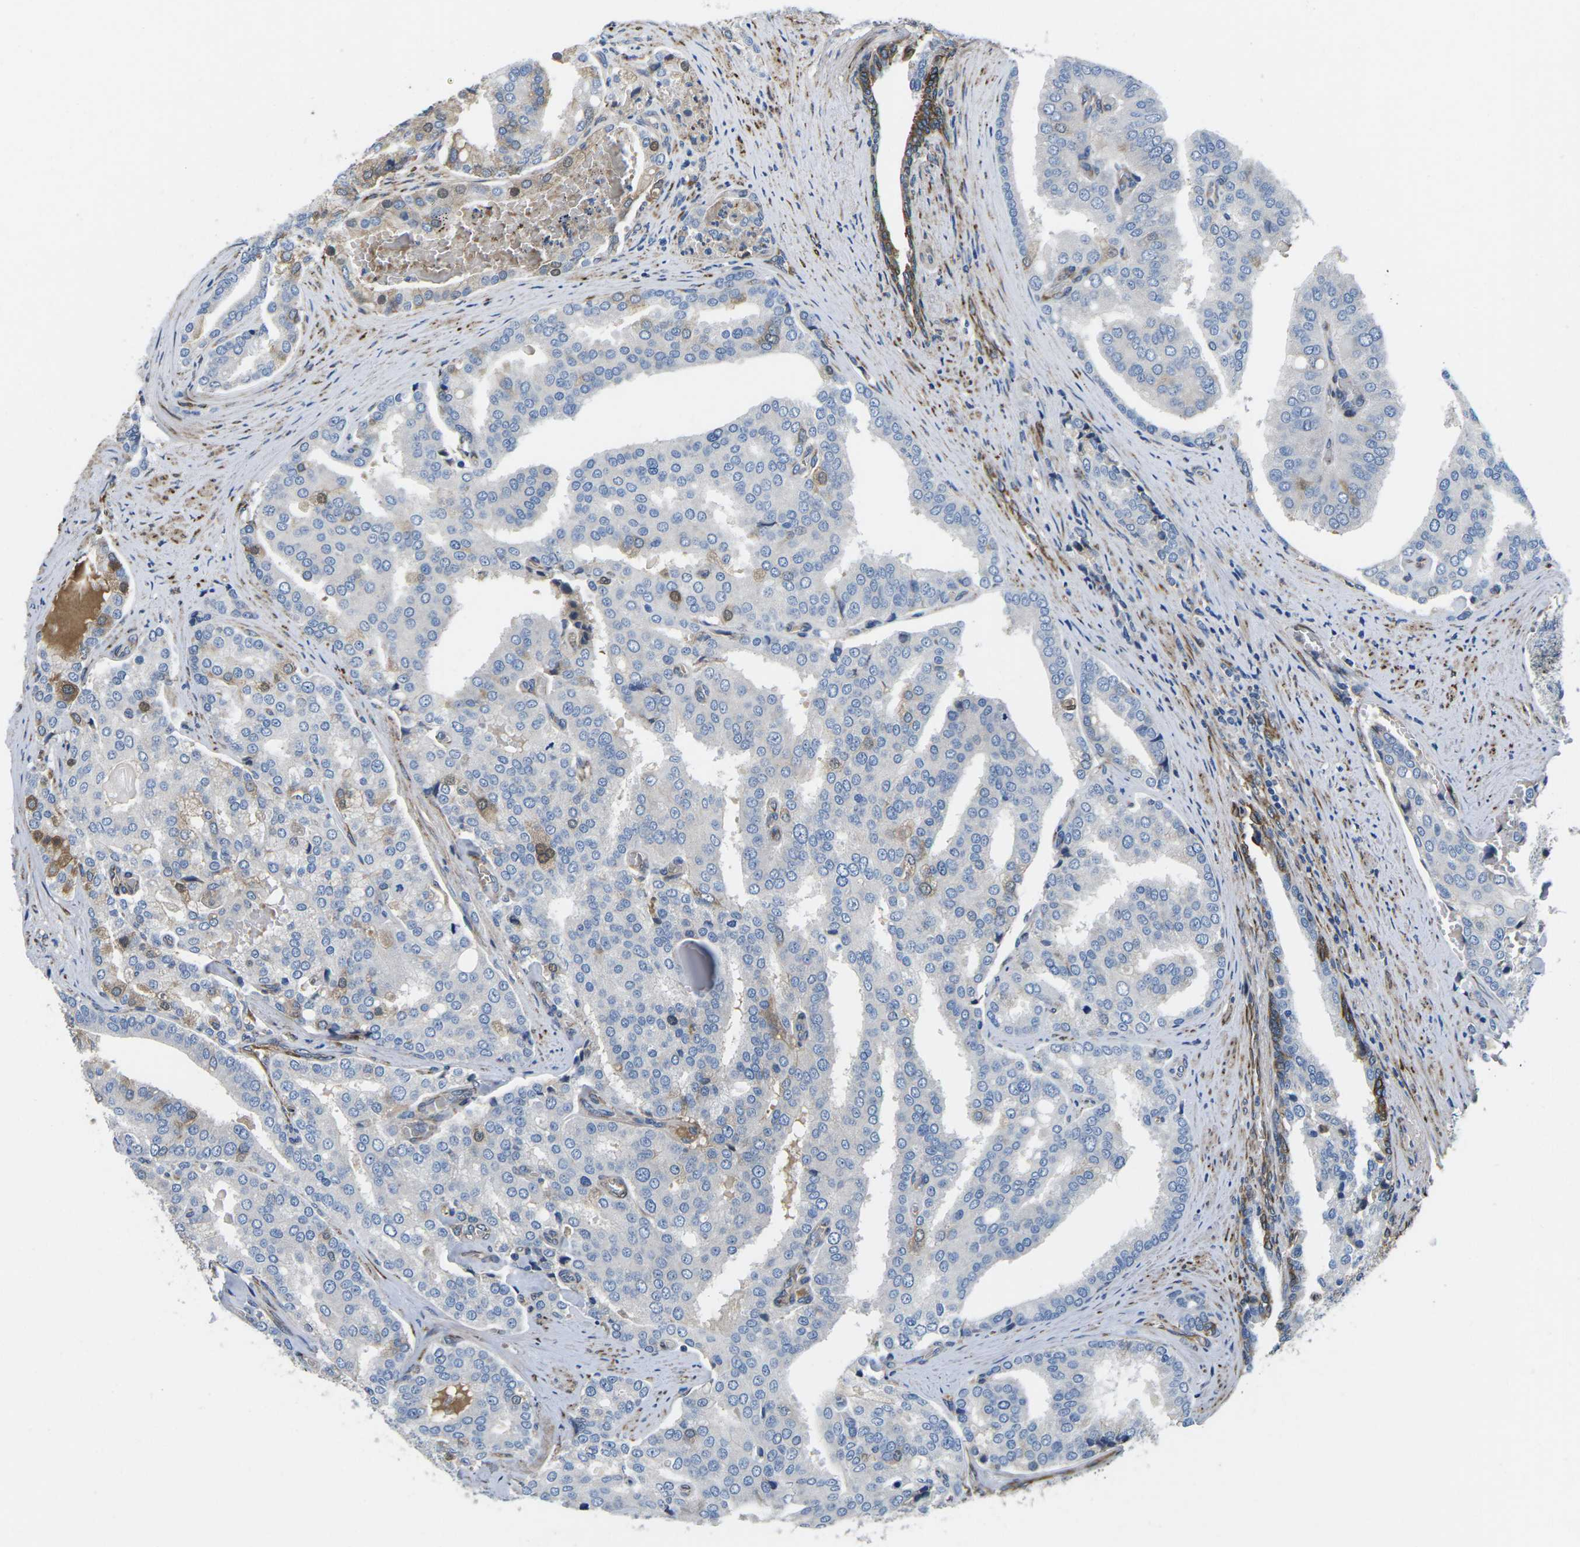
{"staining": {"intensity": "weak", "quantity": "<25%", "location": "cytoplasmic/membranous"}, "tissue": "prostate cancer", "cell_type": "Tumor cells", "image_type": "cancer", "snomed": [{"axis": "morphology", "description": "Adenocarcinoma, High grade"}, {"axis": "topography", "description": "Prostate"}], "caption": "High power microscopy histopathology image of an immunohistochemistry histopathology image of prostate cancer, revealing no significant expression in tumor cells.", "gene": "PDZD8", "patient": {"sex": "male", "age": 50}}